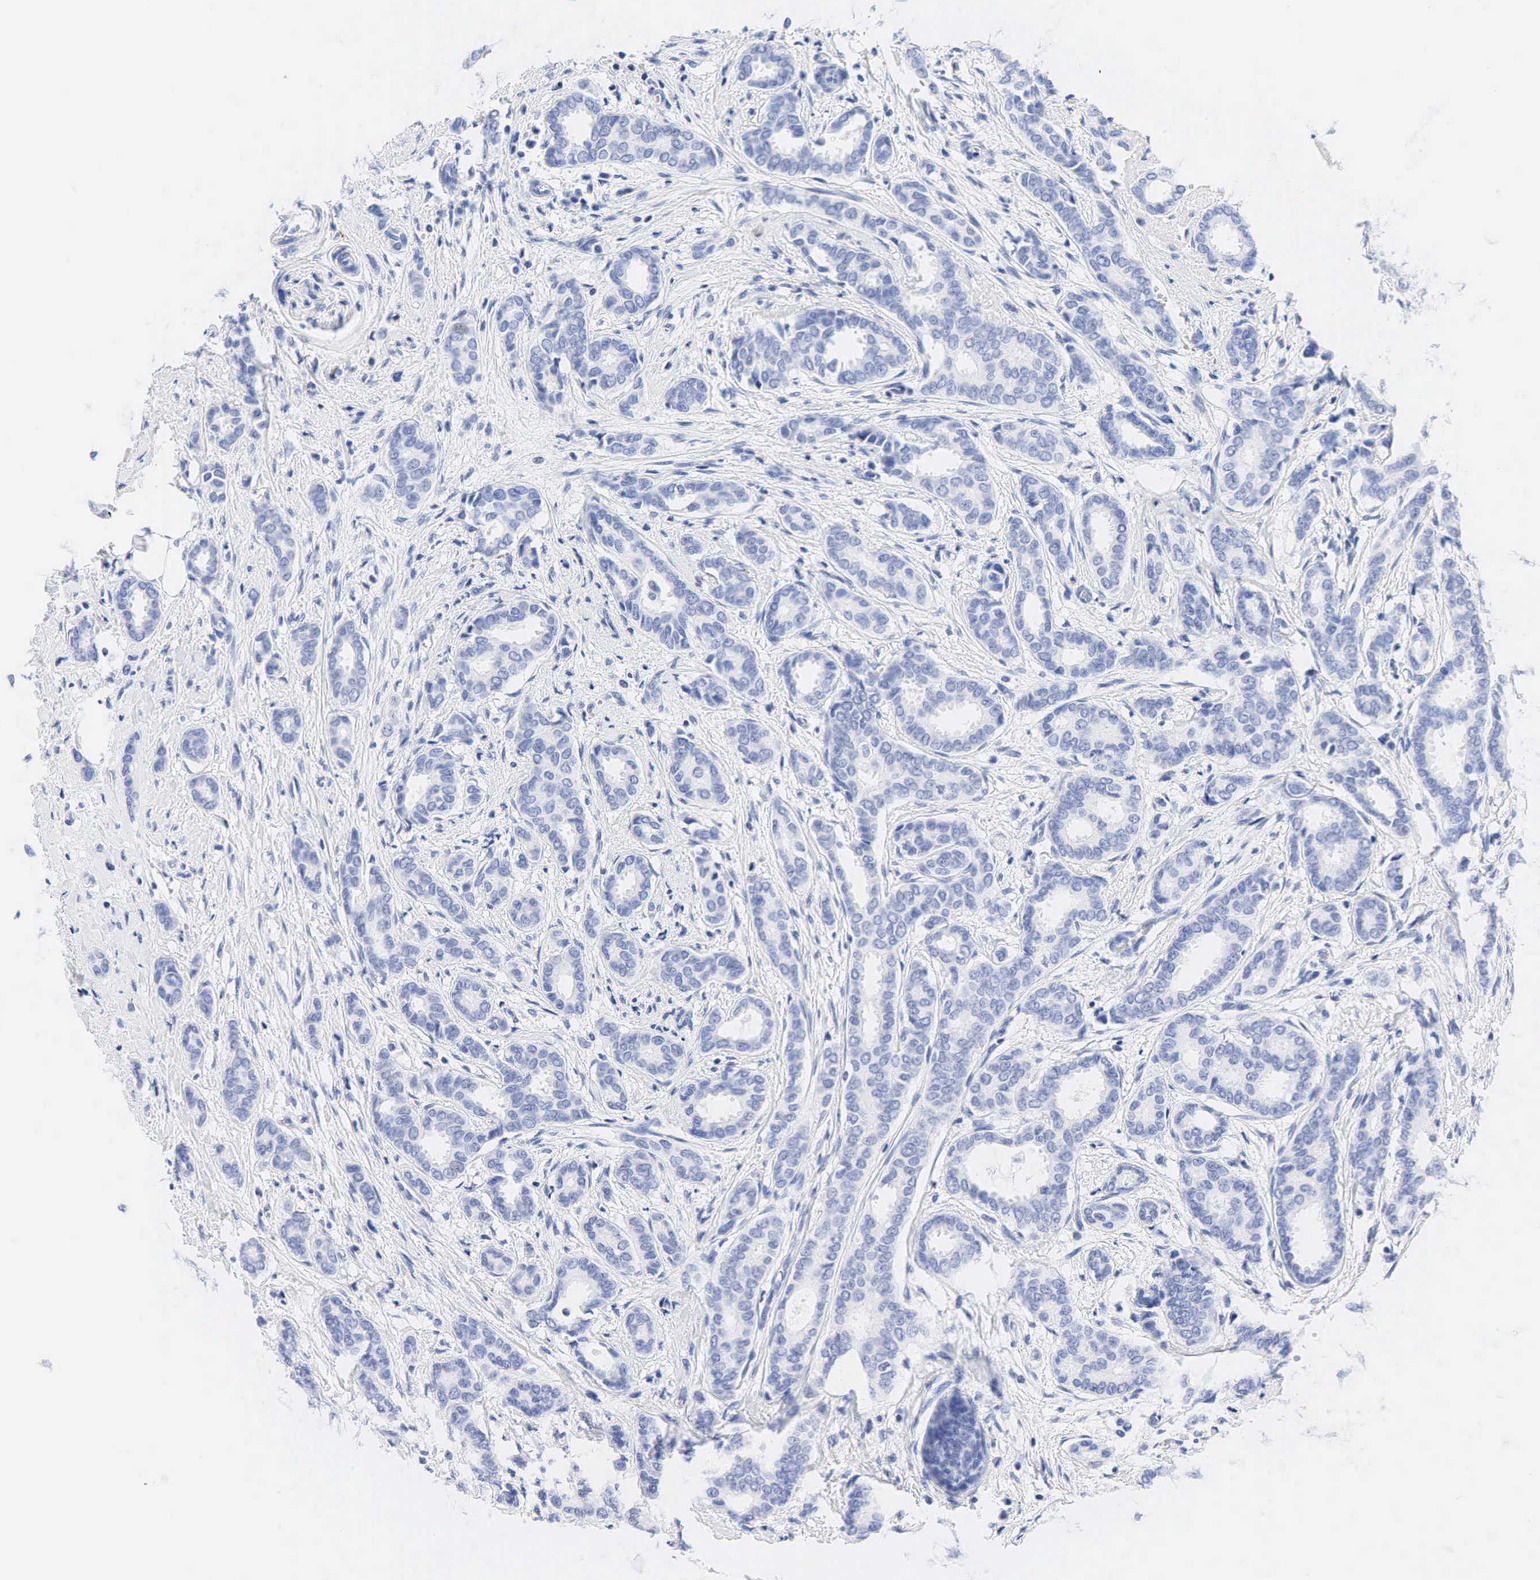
{"staining": {"intensity": "negative", "quantity": "none", "location": "none"}, "tissue": "breast cancer", "cell_type": "Tumor cells", "image_type": "cancer", "snomed": [{"axis": "morphology", "description": "Duct carcinoma"}, {"axis": "topography", "description": "Breast"}], "caption": "There is no significant staining in tumor cells of breast cancer (intraductal carcinoma).", "gene": "NKX2-1", "patient": {"sex": "female", "age": 50}}